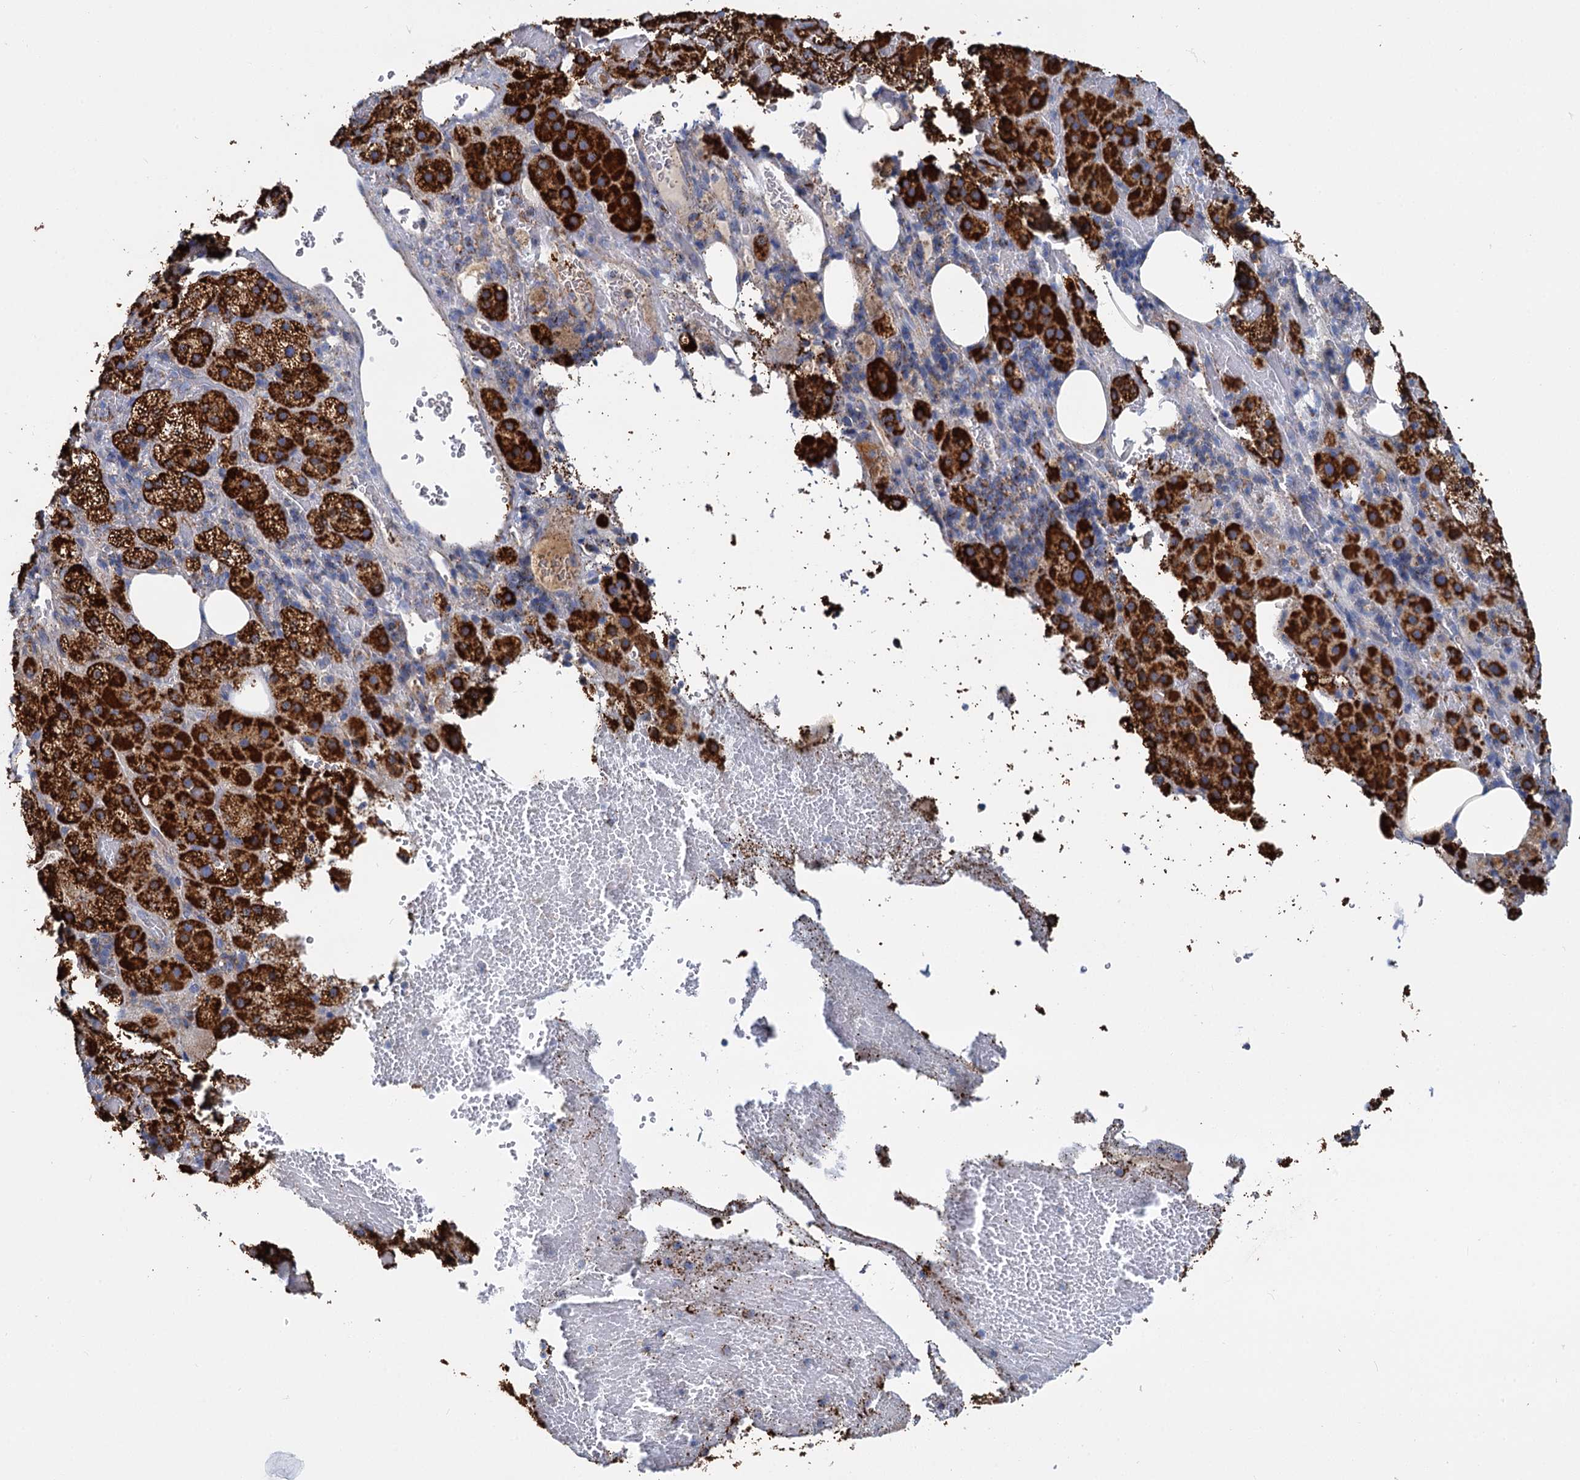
{"staining": {"intensity": "strong", "quantity": ">75%", "location": "cytoplasmic/membranous"}, "tissue": "adrenal gland", "cell_type": "Glandular cells", "image_type": "normal", "snomed": [{"axis": "morphology", "description": "Normal tissue, NOS"}, {"axis": "topography", "description": "Adrenal gland"}], "caption": "Glandular cells display strong cytoplasmic/membranous staining in about >75% of cells in benign adrenal gland.", "gene": "CCP110", "patient": {"sex": "female", "age": 59}}